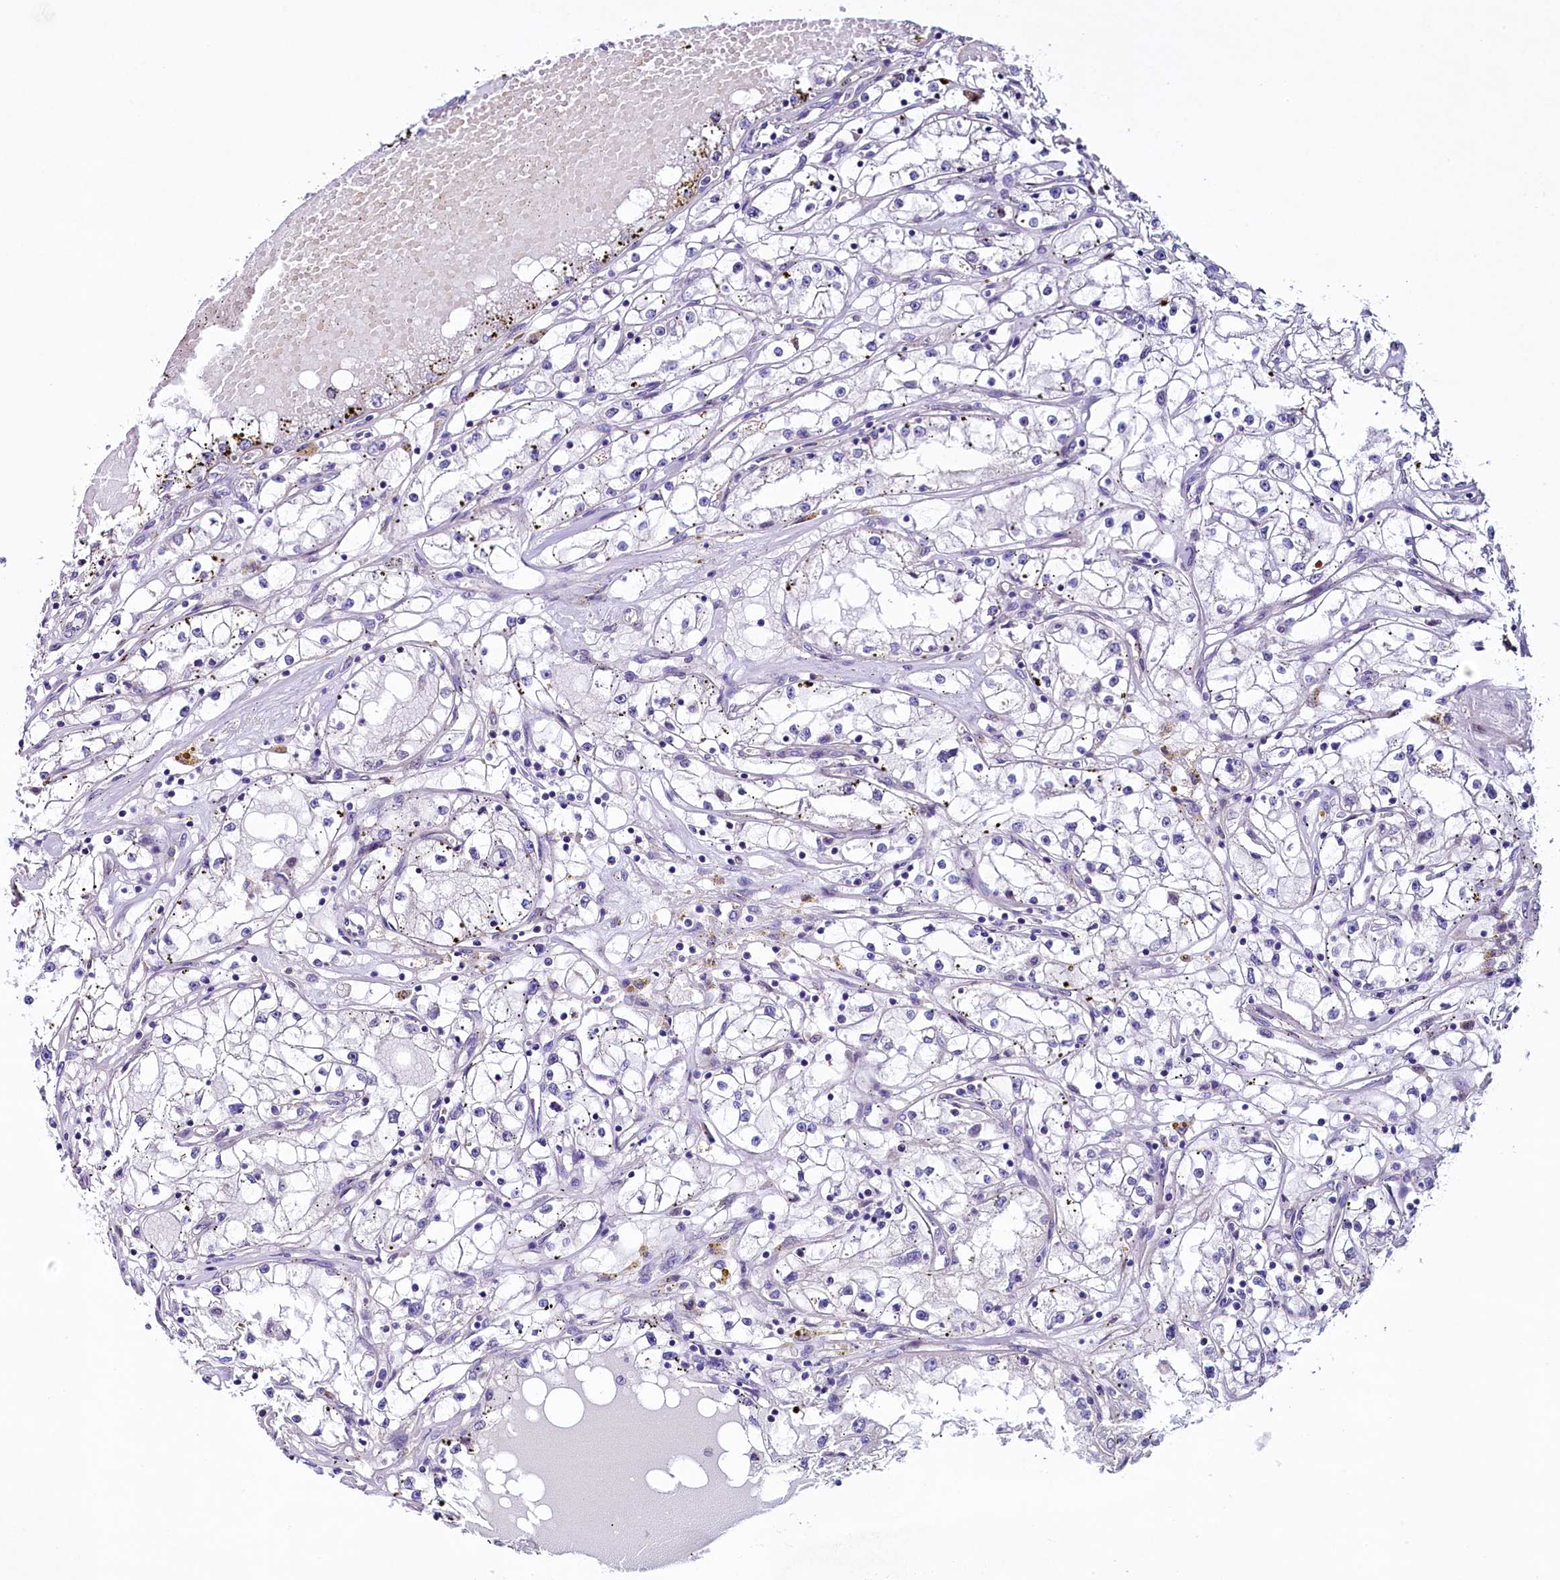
{"staining": {"intensity": "negative", "quantity": "none", "location": "none"}, "tissue": "renal cancer", "cell_type": "Tumor cells", "image_type": "cancer", "snomed": [{"axis": "morphology", "description": "Adenocarcinoma, NOS"}, {"axis": "topography", "description": "Kidney"}], "caption": "This is an immunohistochemistry photomicrograph of human renal cancer (adenocarcinoma). There is no expression in tumor cells.", "gene": "KRBOX5", "patient": {"sex": "male", "age": 56}}